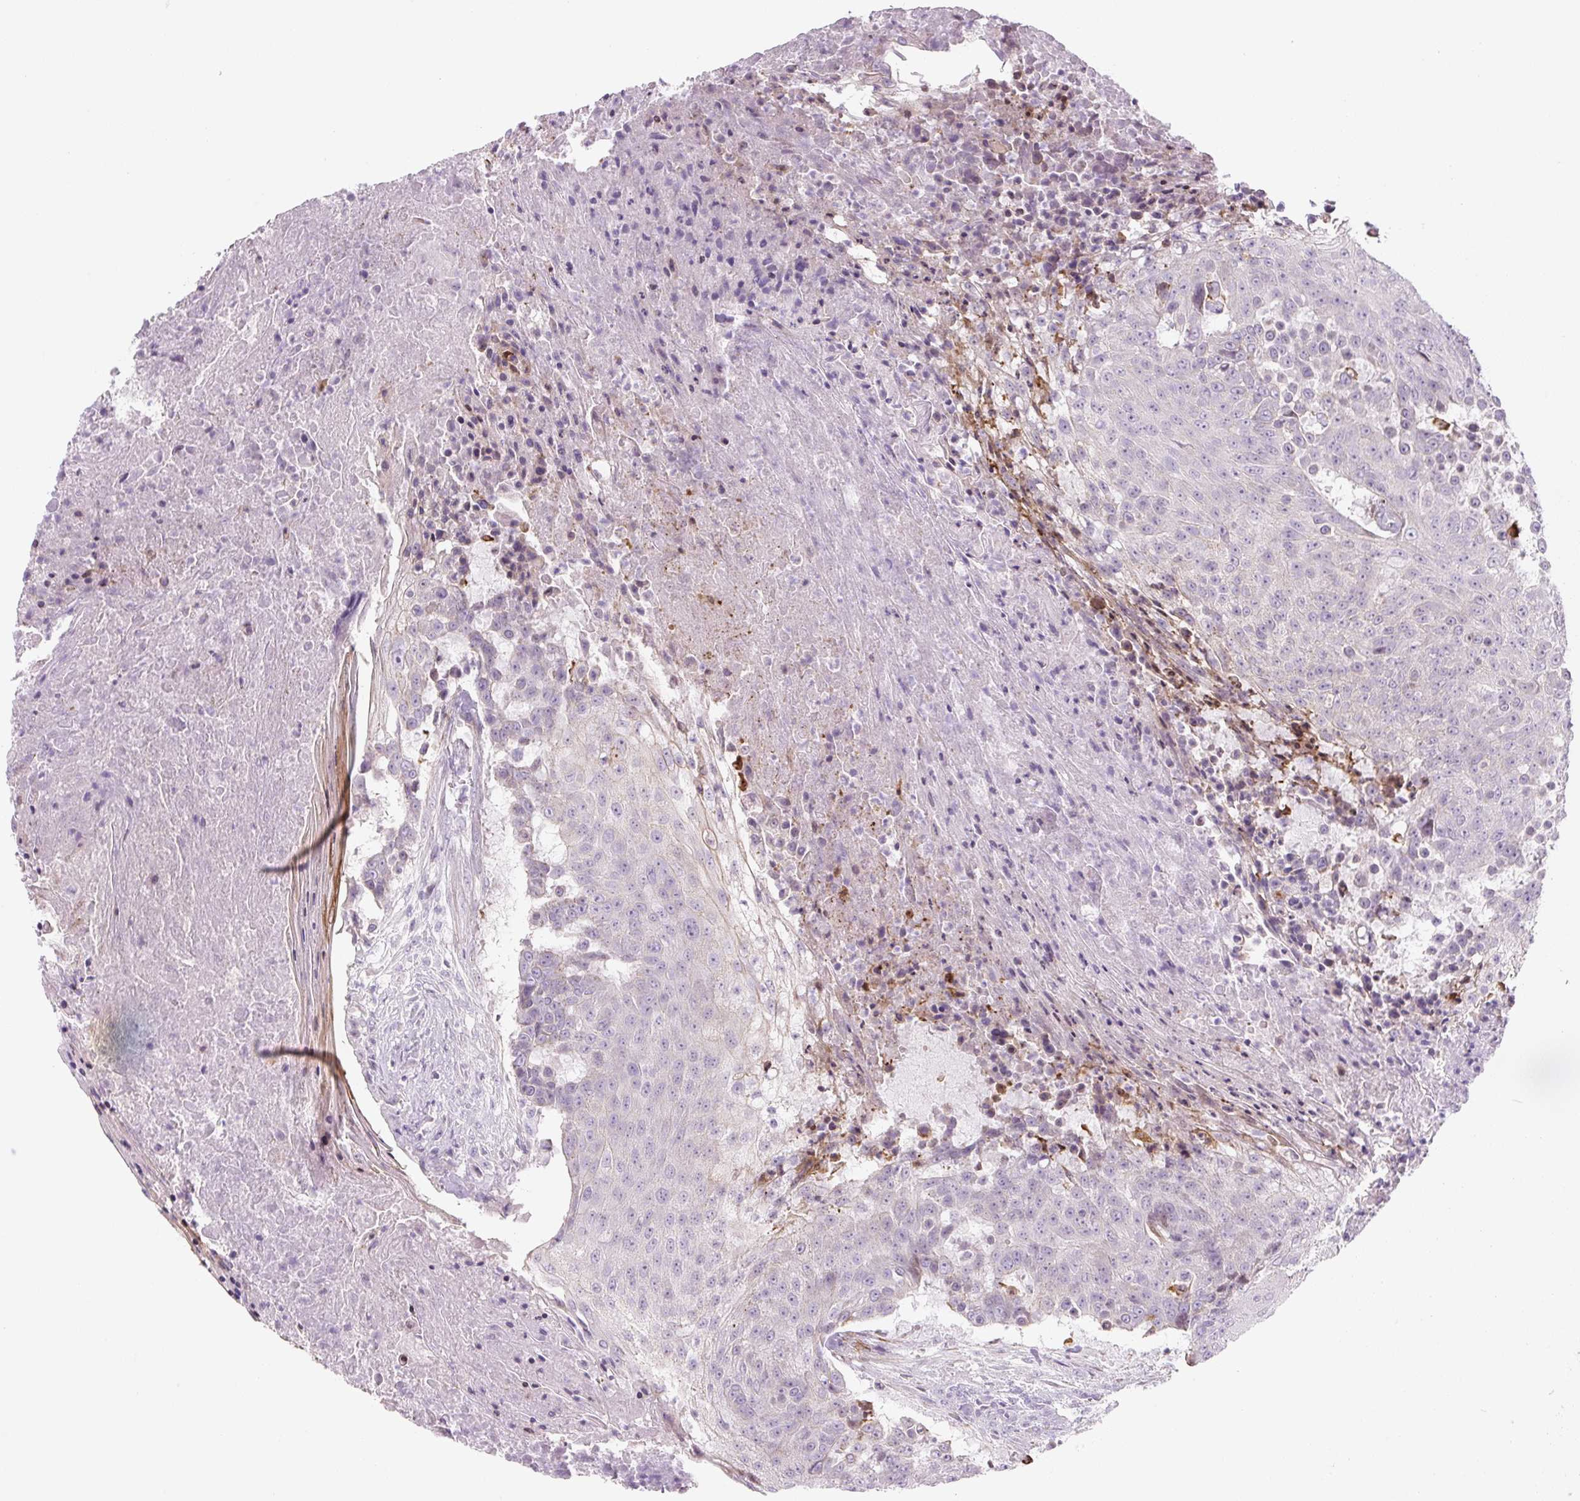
{"staining": {"intensity": "negative", "quantity": "none", "location": "none"}, "tissue": "urothelial cancer", "cell_type": "Tumor cells", "image_type": "cancer", "snomed": [{"axis": "morphology", "description": "Urothelial carcinoma, High grade"}, {"axis": "topography", "description": "Urinary bladder"}], "caption": "Immunohistochemistry image of neoplastic tissue: urothelial cancer stained with DAB displays no significant protein expression in tumor cells. (Brightfield microscopy of DAB (3,3'-diaminobenzidine) IHC at high magnification).", "gene": "PRM1", "patient": {"sex": "female", "age": 63}}